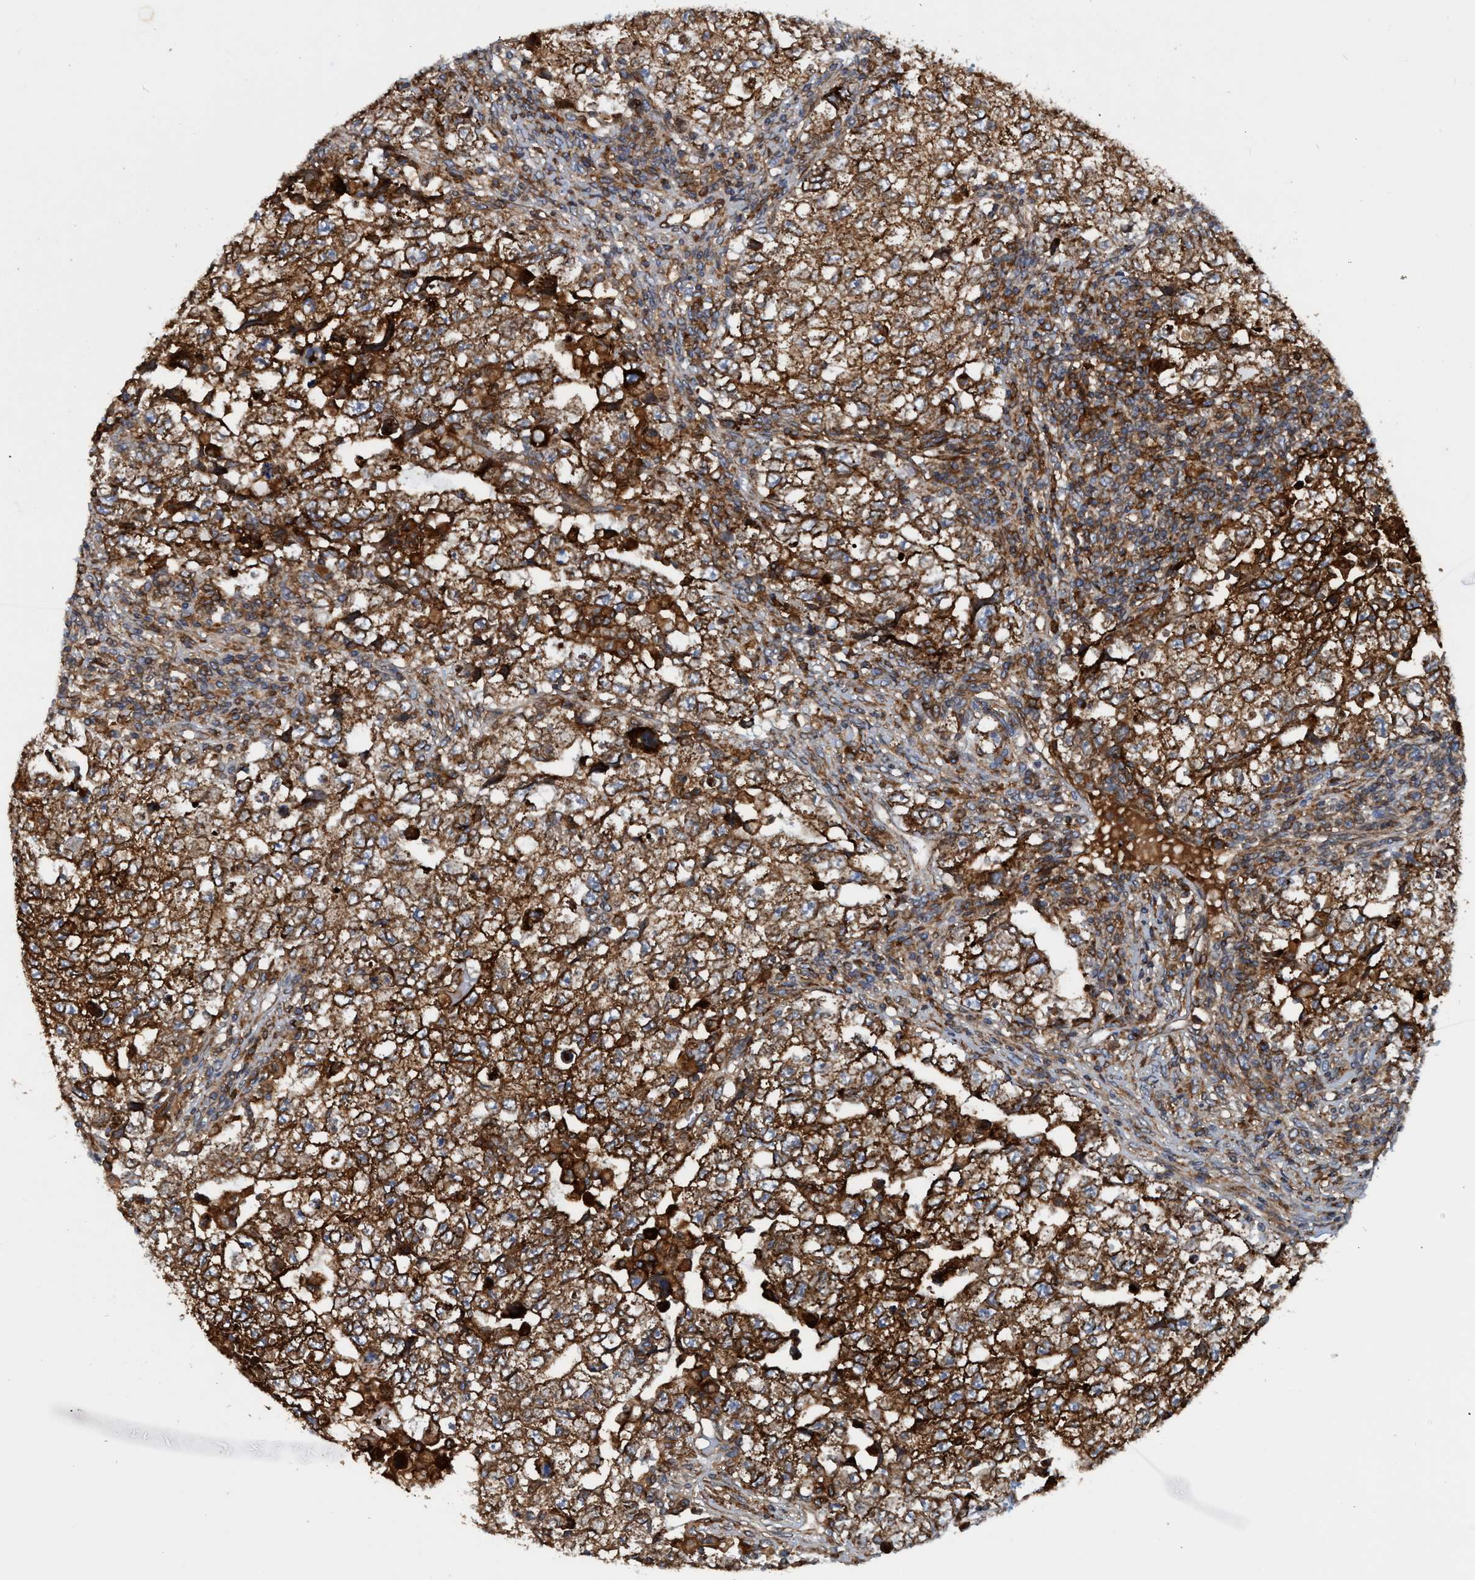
{"staining": {"intensity": "strong", "quantity": ">75%", "location": "cytoplasmic/membranous"}, "tissue": "testis cancer", "cell_type": "Tumor cells", "image_type": "cancer", "snomed": [{"axis": "morphology", "description": "Carcinoma, Embryonal, NOS"}, {"axis": "topography", "description": "Testis"}], "caption": "Testis cancer tissue displays strong cytoplasmic/membranous staining in about >75% of tumor cells", "gene": "SLC16A3", "patient": {"sex": "male", "age": 36}}